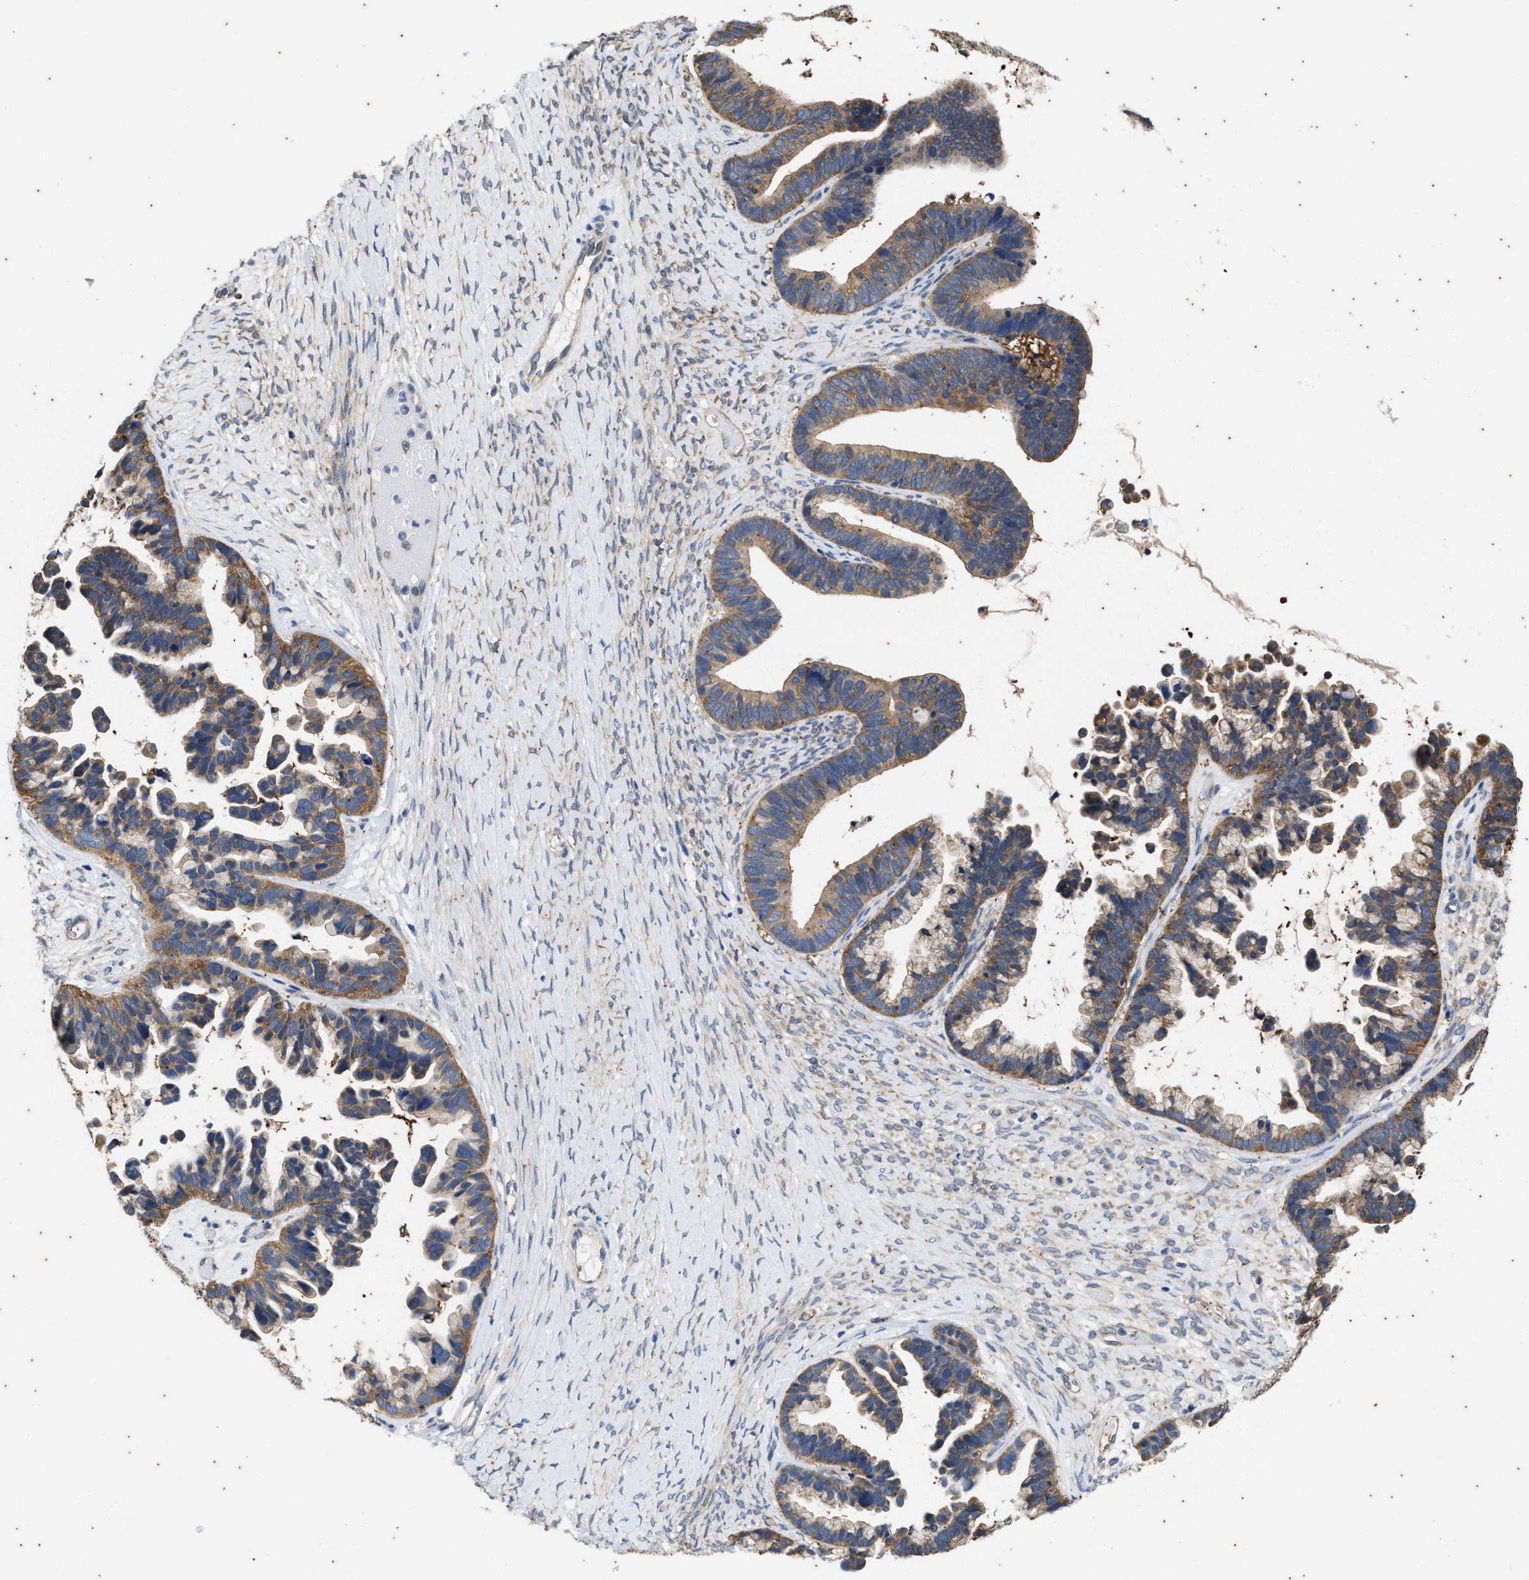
{"staining": {"intensity": "moderate", "quantity": ">75%", "location": "cytoplasmic/membranous"}, "tissue": "ovarian cancer", "cell_type": "Tumor cells", "image_type": "cancer", "snomed": [{"axis": "morphology", "description": "Cystadenocarcinoma, serous, NOS"}, {"axis": "topography", "description": "Ovary"}], "caption": "An image of ovarian cancer stained for a protein displays moderate cytoplasmic/membranous brown staining in tumor cells.", "gene": "COX19", "patient": {"sex": "female", "age": 56}}